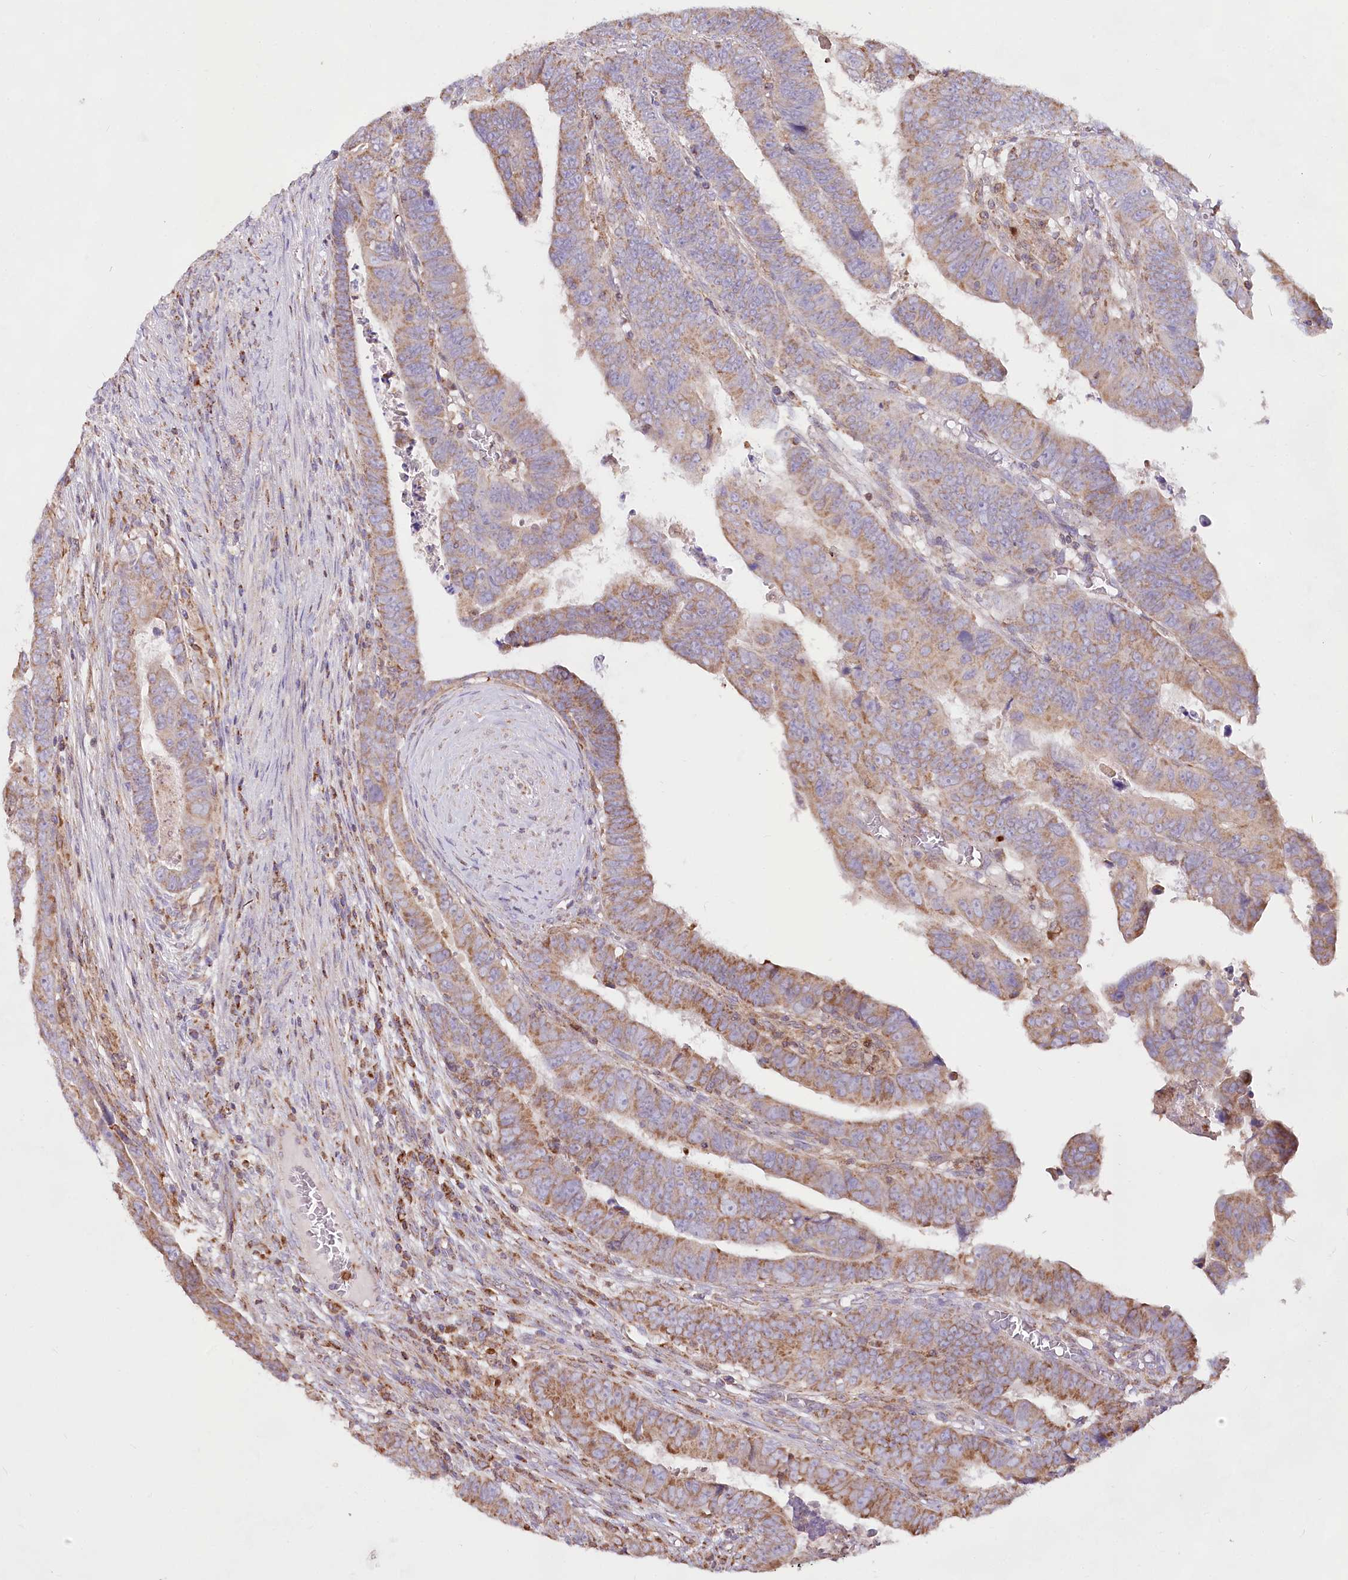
{"staining": {"intensity": "moderate", "quantity": ">75%", "location": "cytoplasmic/membranous"}, "tissue": "colorectal cancer", "cell_type": "Tumor cells", "image_type": "cancer", "snomed": [{"axis": "morphology", "description": "Normal tissue, NOS"}, {"axis": "morphology", "description": "Adenocarcinoma, NOS"}, {"axis": "topography", "description": "Rectum"}], "caption": "Protein staining displays moderate cytoplasmic/membranous positivity in about >75% of tumor cells in colorectal adenocarcinoma. (Brightfield microscopy of DAB IHC at high magnification).", "gene": "TASOR2", "patient": {"sex": "female", "age": 65}}